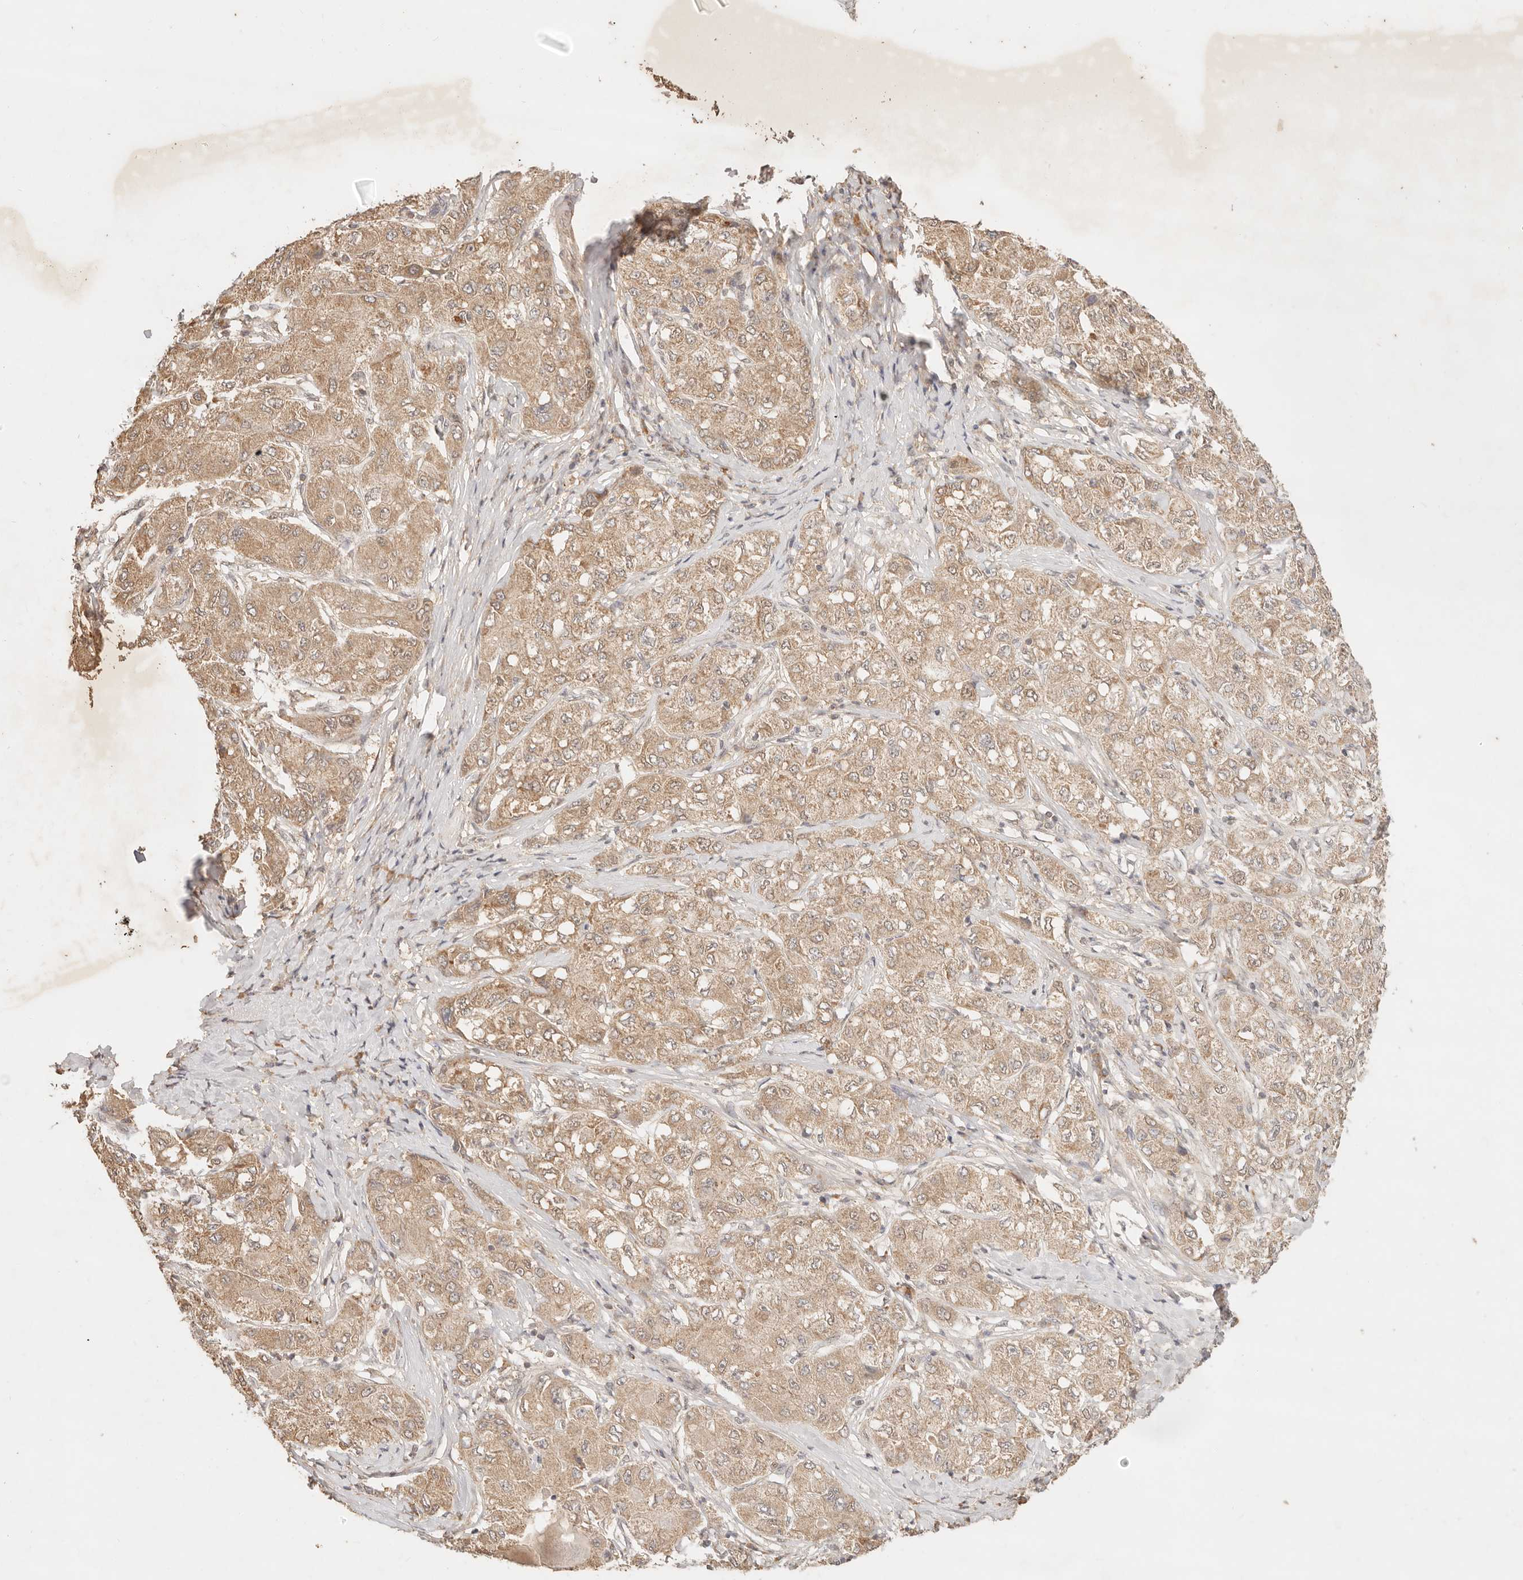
{"staining": {"intensity": "weak", "quantity": ">75%", "location": "cytoplasmic/membranous"}, "tissue": "liver cancer", "cell_type": "Tumor cells", "image_type": "cancer", "snomed": [{"axis": "morphology", "description": "Carcinoma, Hepatocellular, NOS"}, {"axis": "topography", "description": "Liver"}], "caption": "The immunohistochemical stain shows weak cytoplasmic/membranous staining in tumor cells of hepatocellular carcinoma (liver) tissue.", "gene": "TRIM11", "patient": {"sex": "male", "age": 80}}